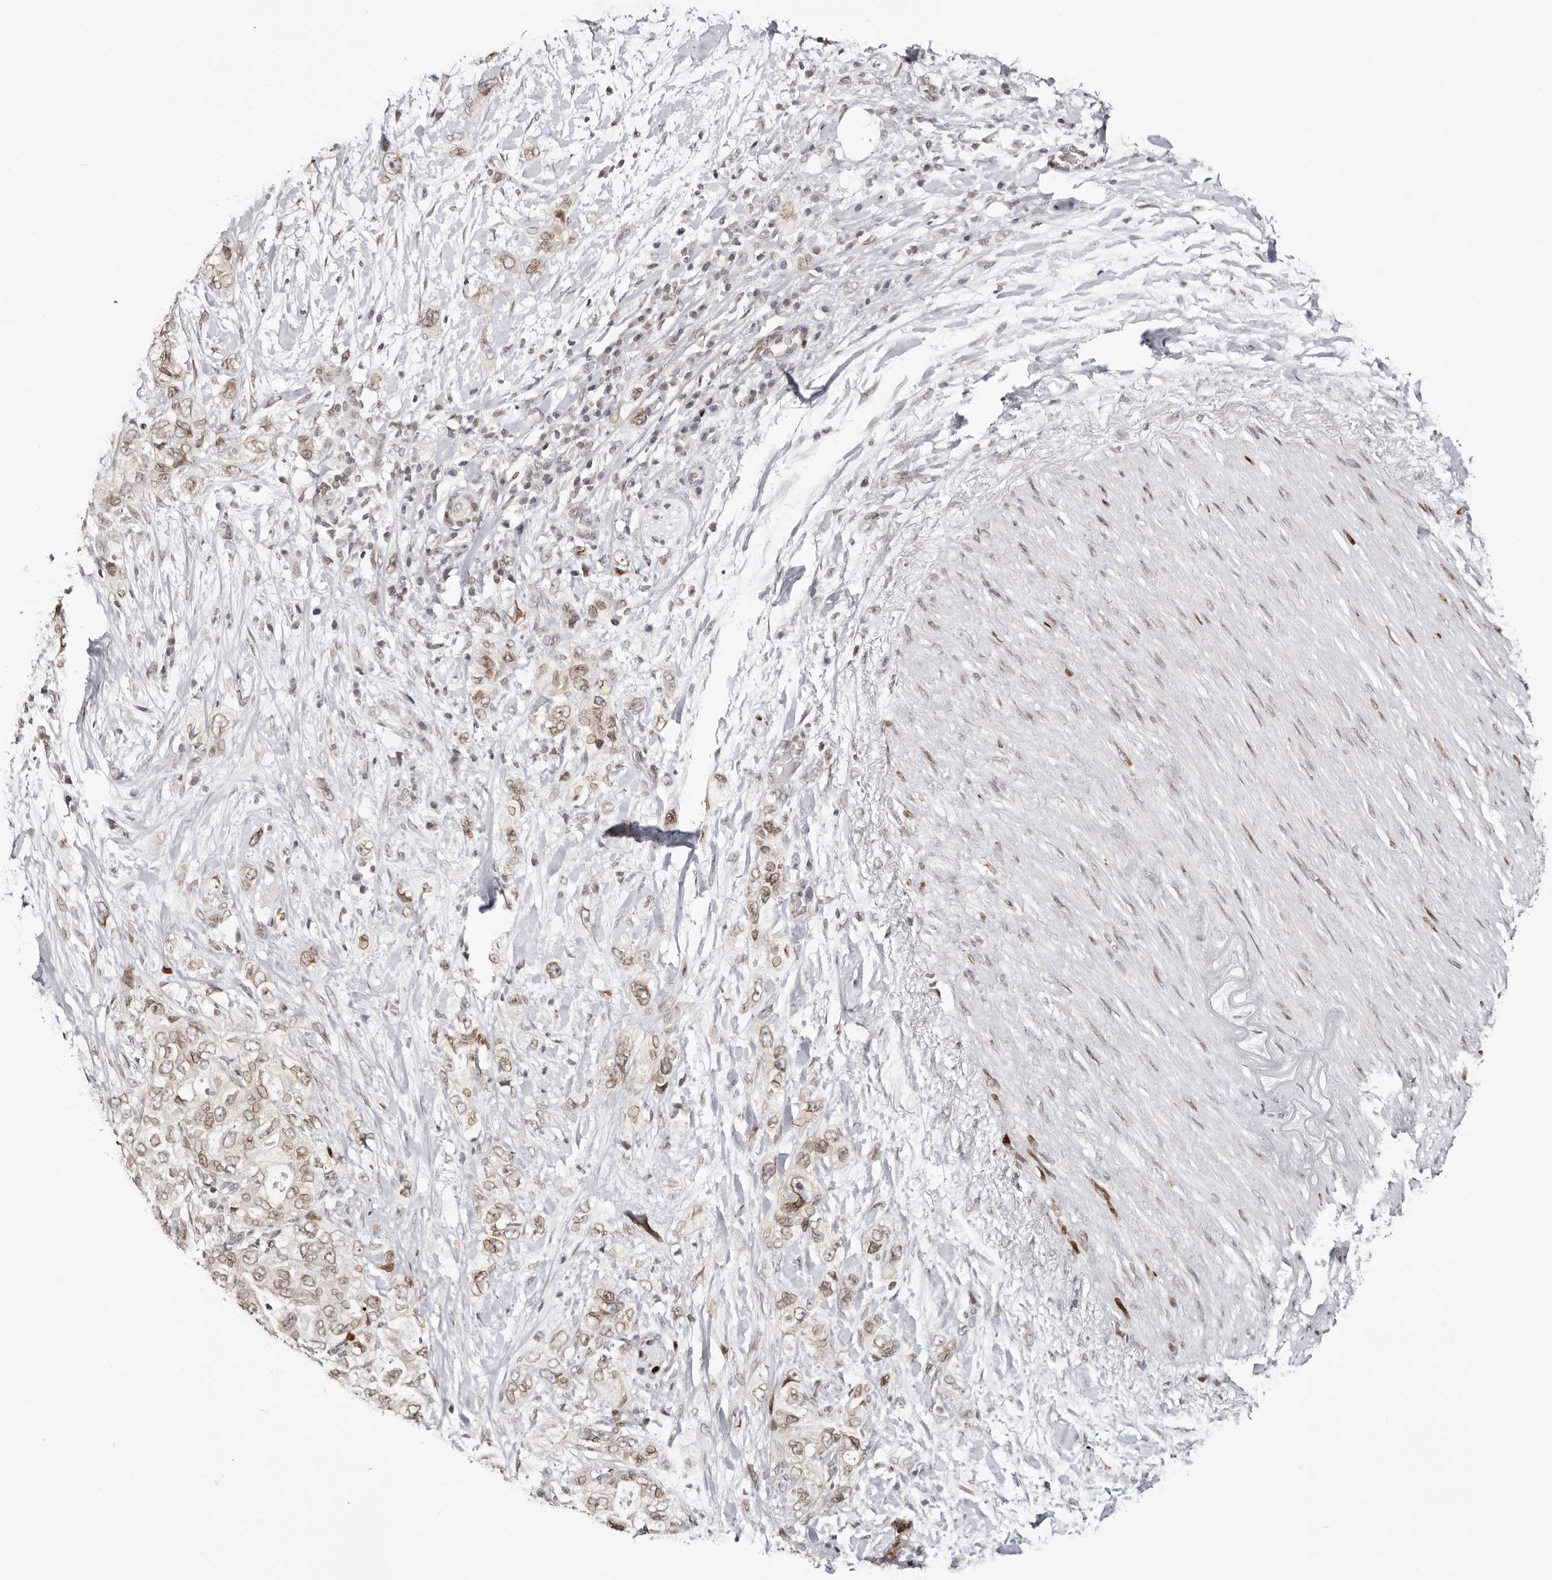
{"staining": {"intensity": "moderate", "quantity": ">75%", "location": "cytoplasmic/membranous,nuclear"}, "tissue": "pancreatic cancer", "cell_type": "Tumor cells", "image_type": "cancer", "snomed": [{"axis": "morphology", "description": "Adenocarcinoma, NOS"}, {"axis": "topography", "description": "Pancreas"}], "caption": "IHC staining of adenocarcinoma (pancreatic), which reveals medium levels of moderate cytoplasmic/membranous and nuclear staining in approximately >75% of tumor cells indicating moderate cytoplasmic/membranous and nuclear protein staining. The staining was performed using DAB (brown) for protein detection and nuclei were counterstained in hematoxylin (blue).", "gene": "NUP153", "patient": {"sex": "female", "age": 73}}